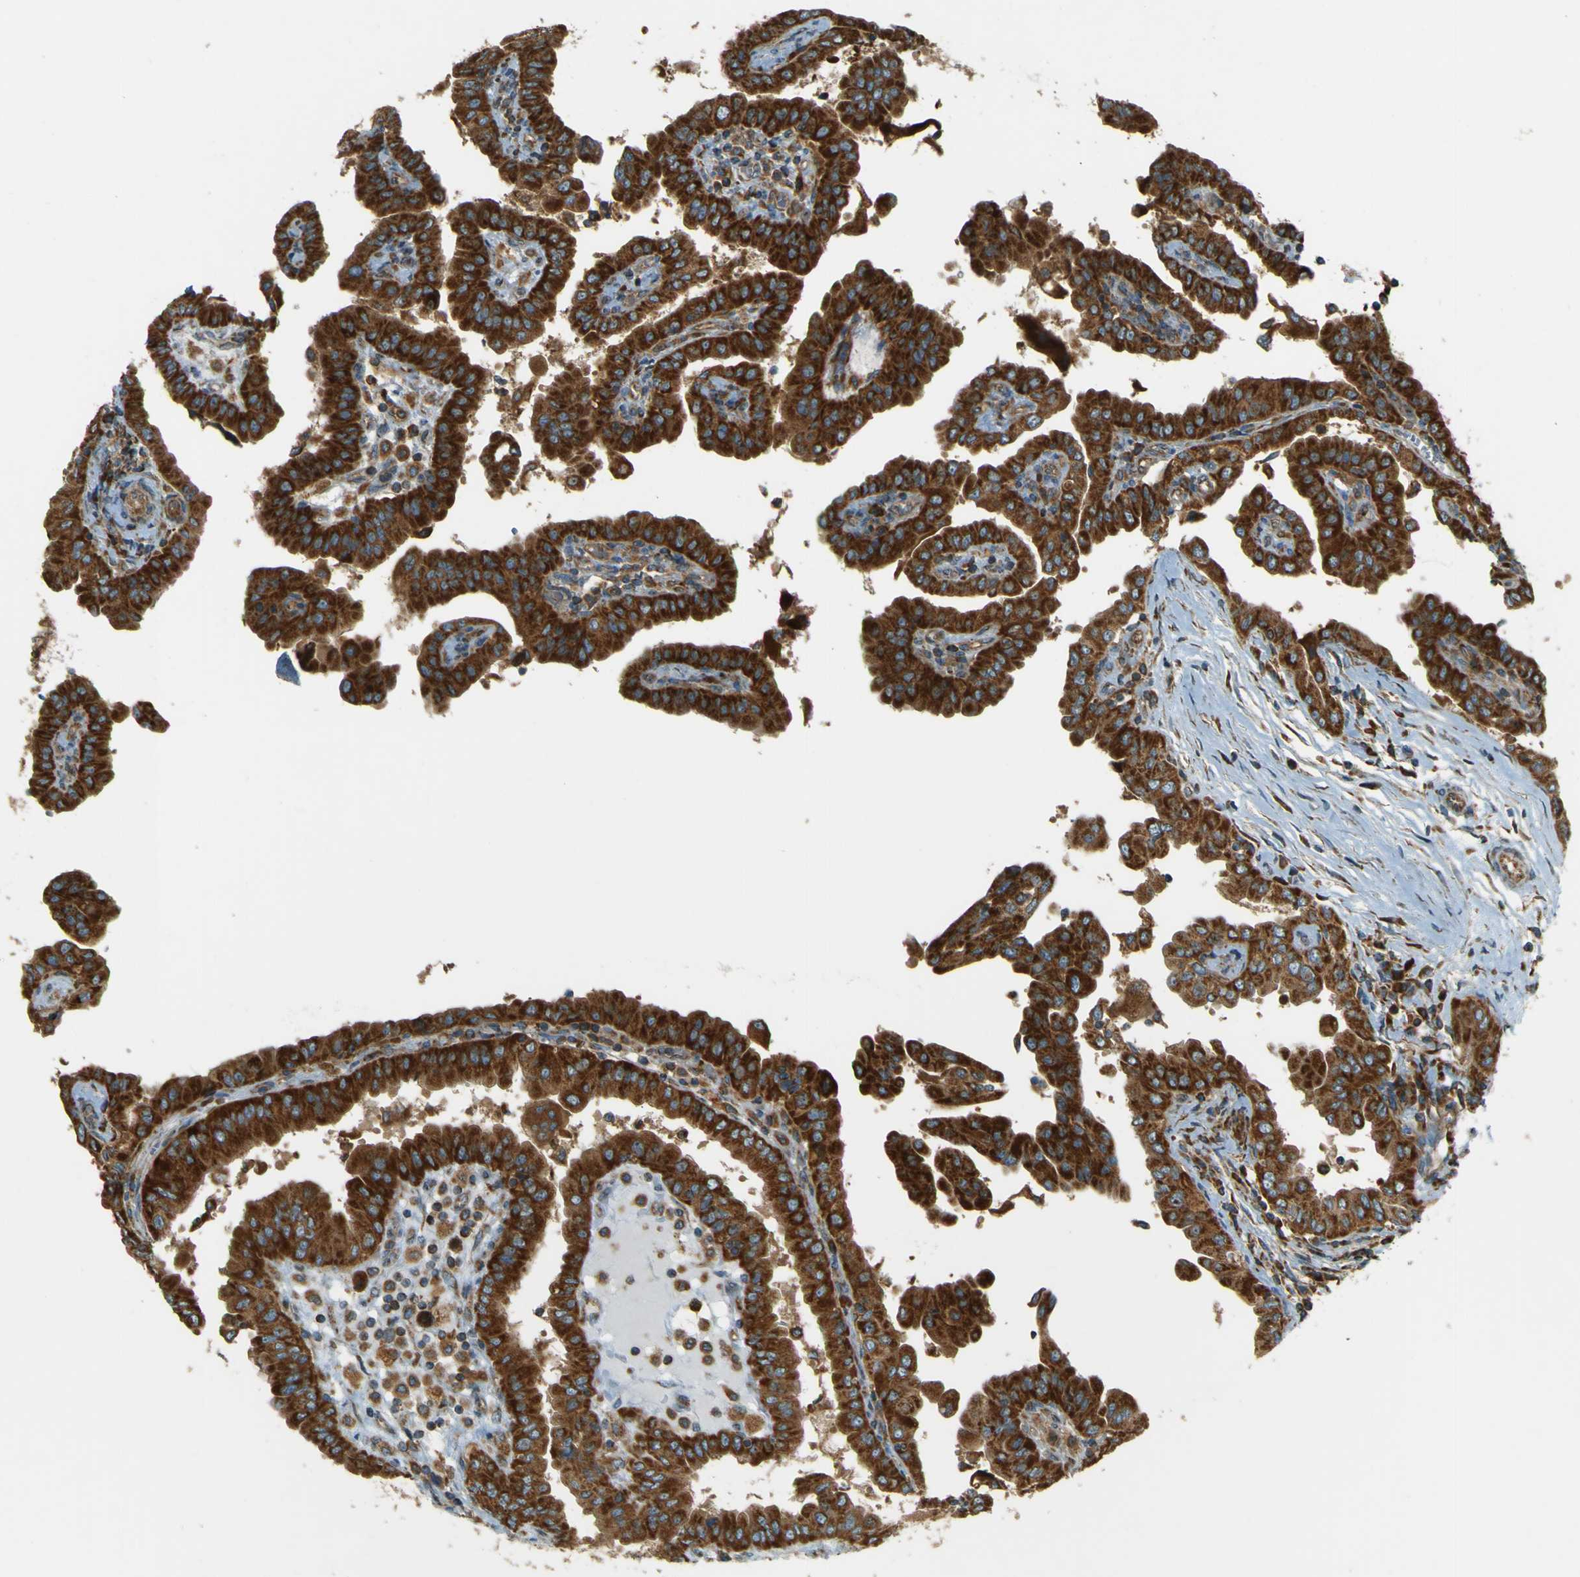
{"staining": {"intensity": "strong", "quantity": ">75%", "location": "cytoplasmic/membranous"}, "tissue": "thyroid cancer", "cell_type": "Tumor cells", "image_type": "cancer", "snomed": [{"axis": "morphology", "description": "Papillary adenocarcinoma, NOS"}, {"axis": "topography", "description": "Thyroid gland"}], "caption": "Immunohistochemistry of human papillary adenocarcinoma (thyroid) displays high levels of strong cytoplasmic/membranous positivity in approximately >75% of tumor cells. (IHC, brightfield microscopy, high magnification).", "gene": "DNAJC5", "patient": {"sex": "male", "age": 33}}